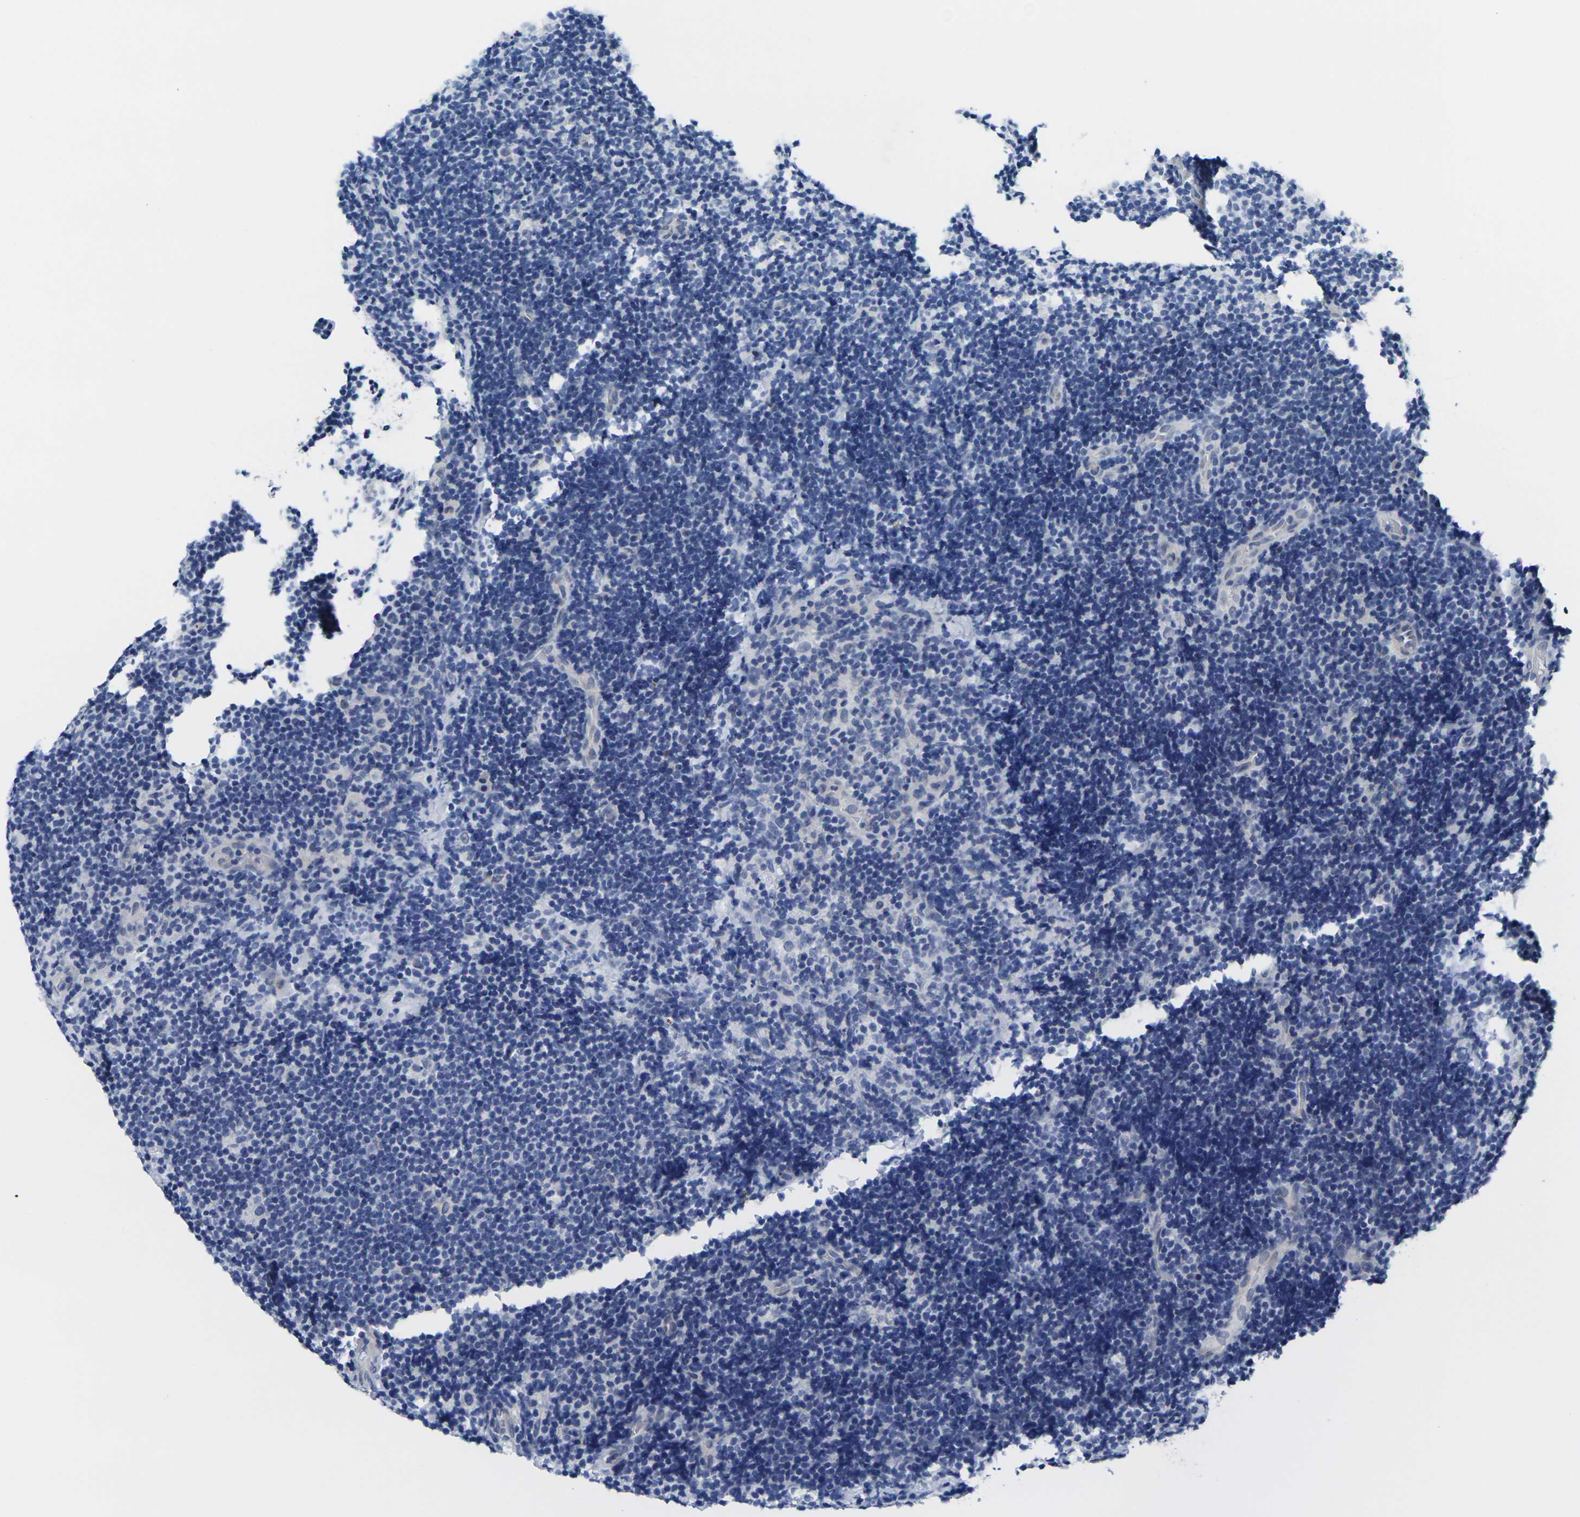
{"staining": {"intensity": "negative", "quantity": "none", "location": "none"}, "tissue": "lymphoma", "cell_type": "Tumor cells", "image_type": "cancer", "snomed": [{"axis": "morphology", "description": "Malignant lymphoma, non-Hodgkin's type, Low grade"}, {"axis": "topography", "description": "Lymph node"}], "caption": "High power microscopy histopathology image of an immunohistochemistry photomicrograph of lymphoma, revealing no significant staining in tumor cells.", "gene": "CRK", "patient": {"sex": "male", "age": 83}}